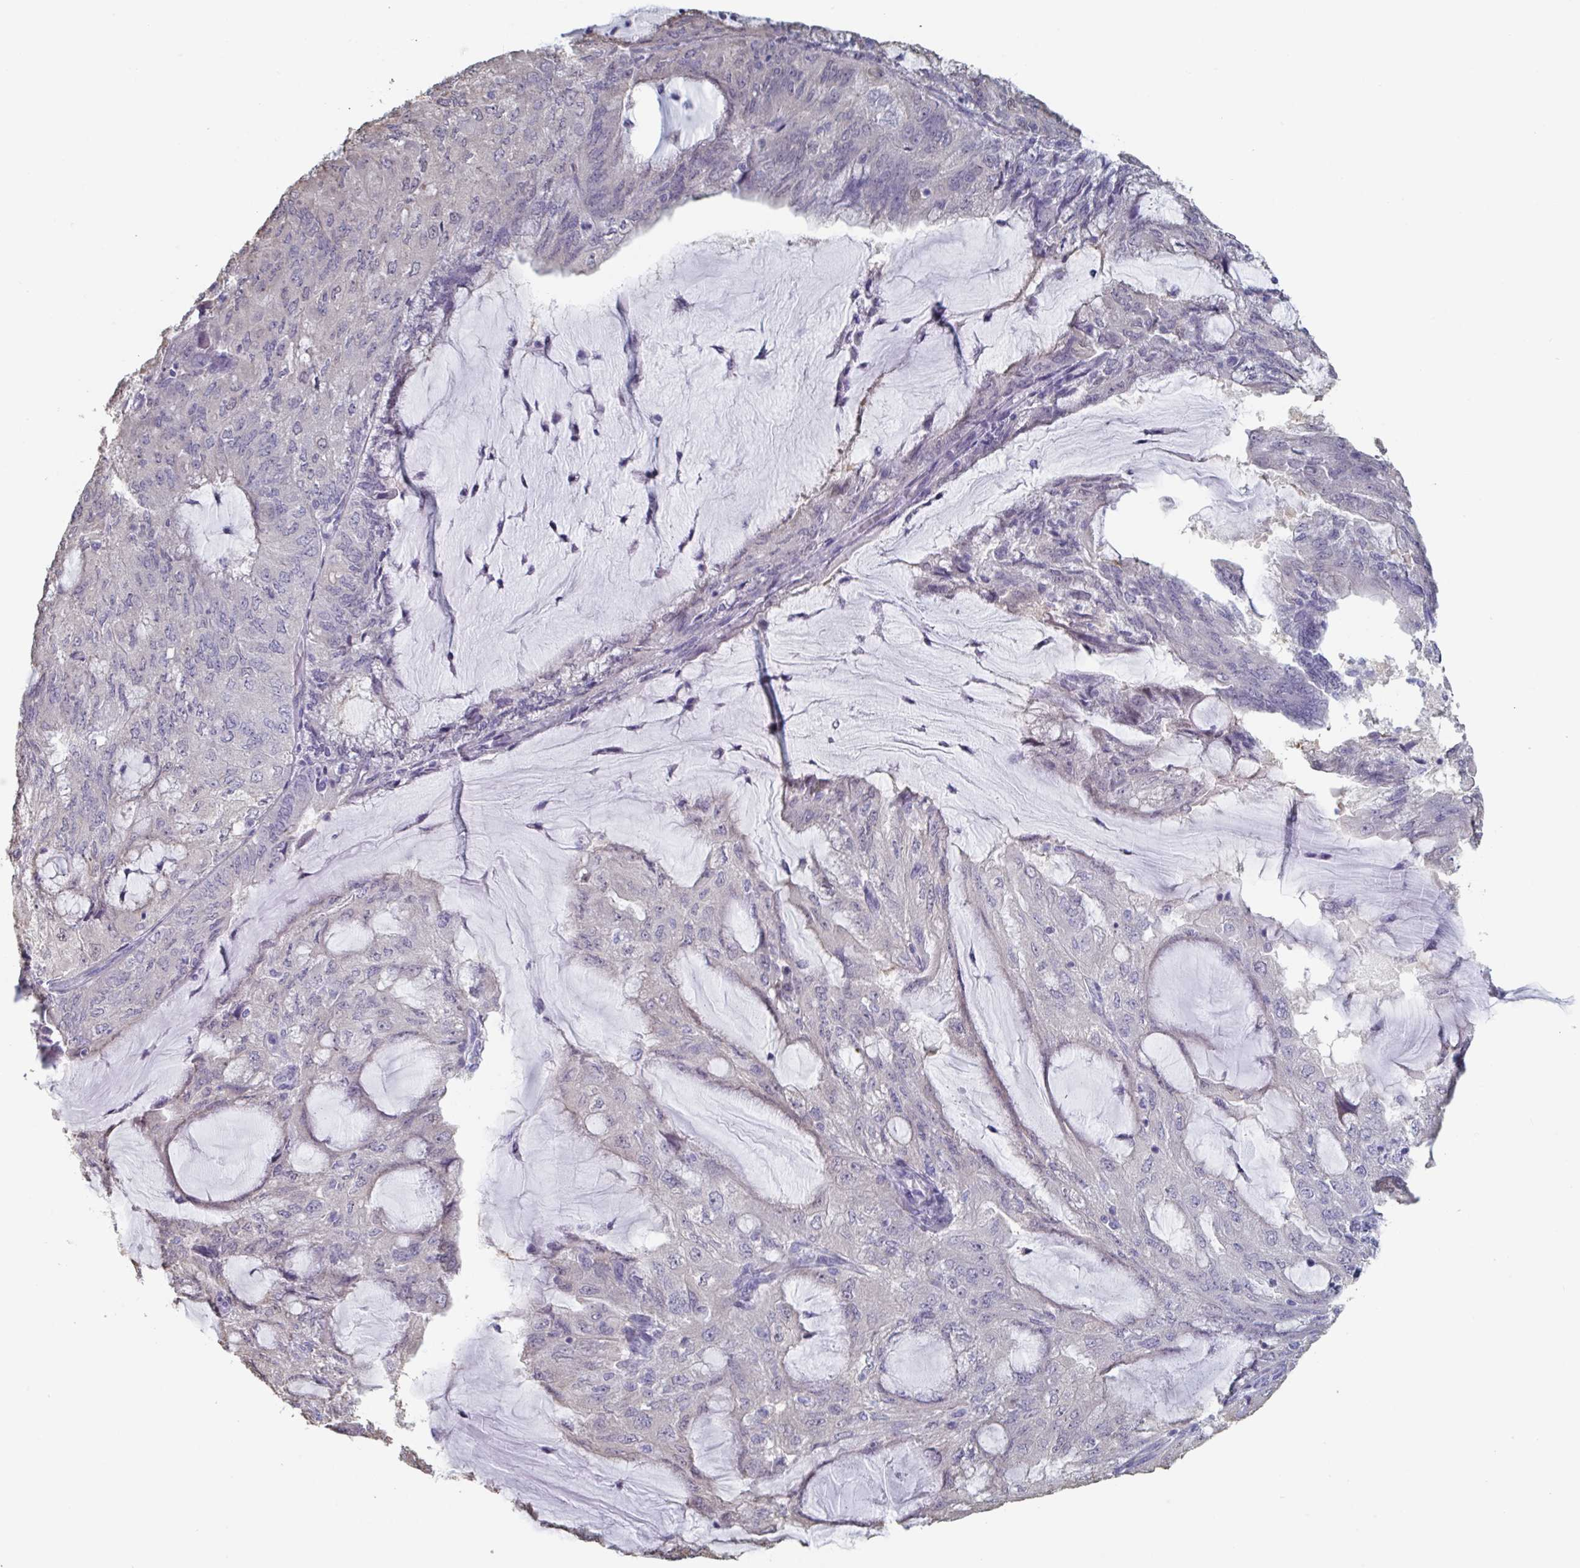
{"staining": {"intensity": "negative", "quantity": "none", "location": "none"}, "tissue": "endometrial cancer", "cell_type": "Tumor cells", "image_type": "cancer", "snomed": [{"axis": "morphology", "description": "Adenocarcinoma, NOS"}, {"axis": "topography", "description": "Endometrium"}], "caption": "This is a photomicrograph of immunohistochemistry staining of endometrial adenocarcinoma, which shows no positivity in tumor cells.", "gene": "FOXA1", "patient": {"sex": "female", "age": 81}}